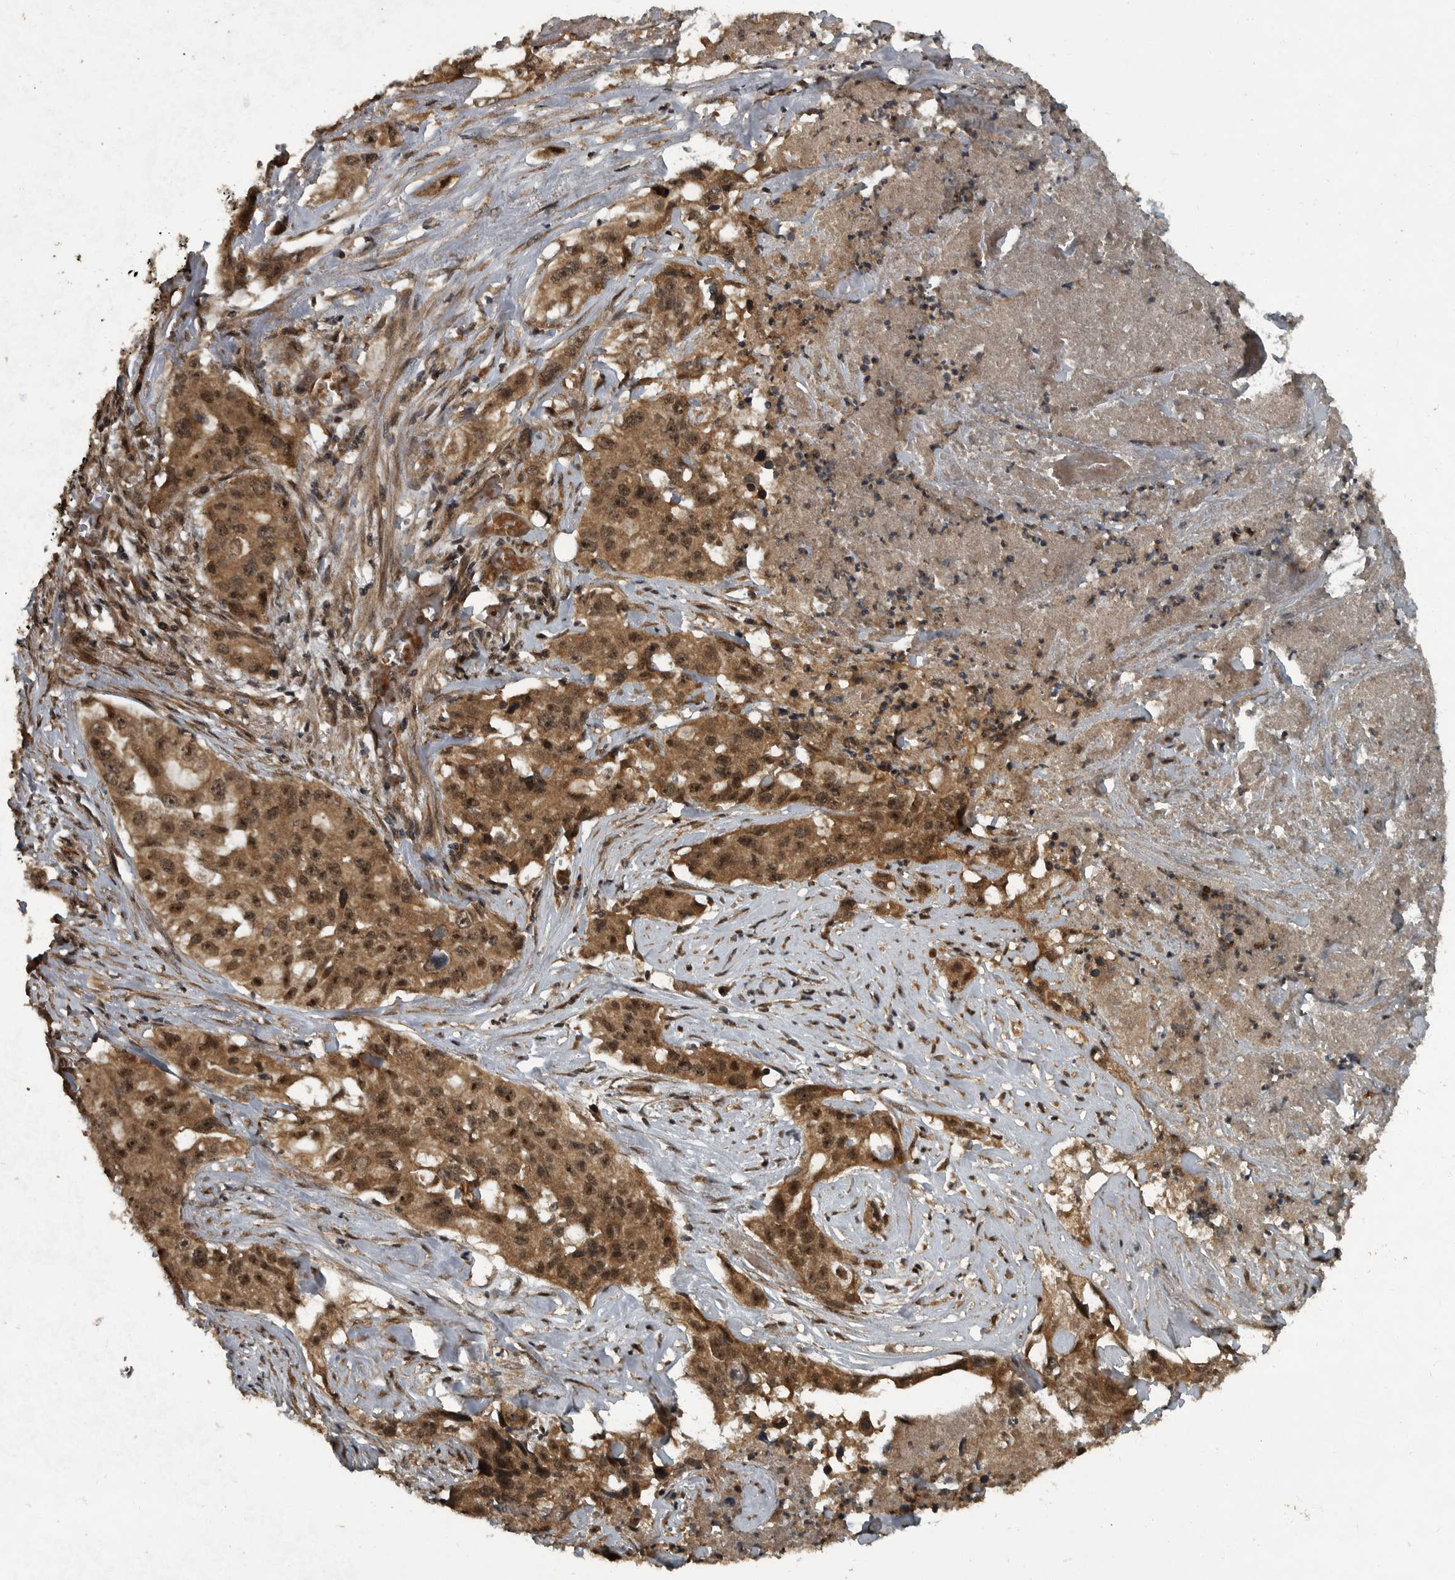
{"staining": {"intensity": "moderate", "quantity": ">75%", "location": "cytoplasmic/membranous,nuclear"}, "tissue": "lung cancer", "cell_type": "Tumor cells", "image_type": "cancer", "snomed": [{"axis": "morphology", "description": "Adenocarcinoma, NOS"}, {"axis": "topography", "description": "Lung"}], "caption": "This is an image of immunohistochemistry staining of lung cancer, which shows moderate expression in the cytoplasmic/membranous and nuclear of tumor cells.", "gene": "FOXO1", "patient": {"sex": "female", "age": 51}}